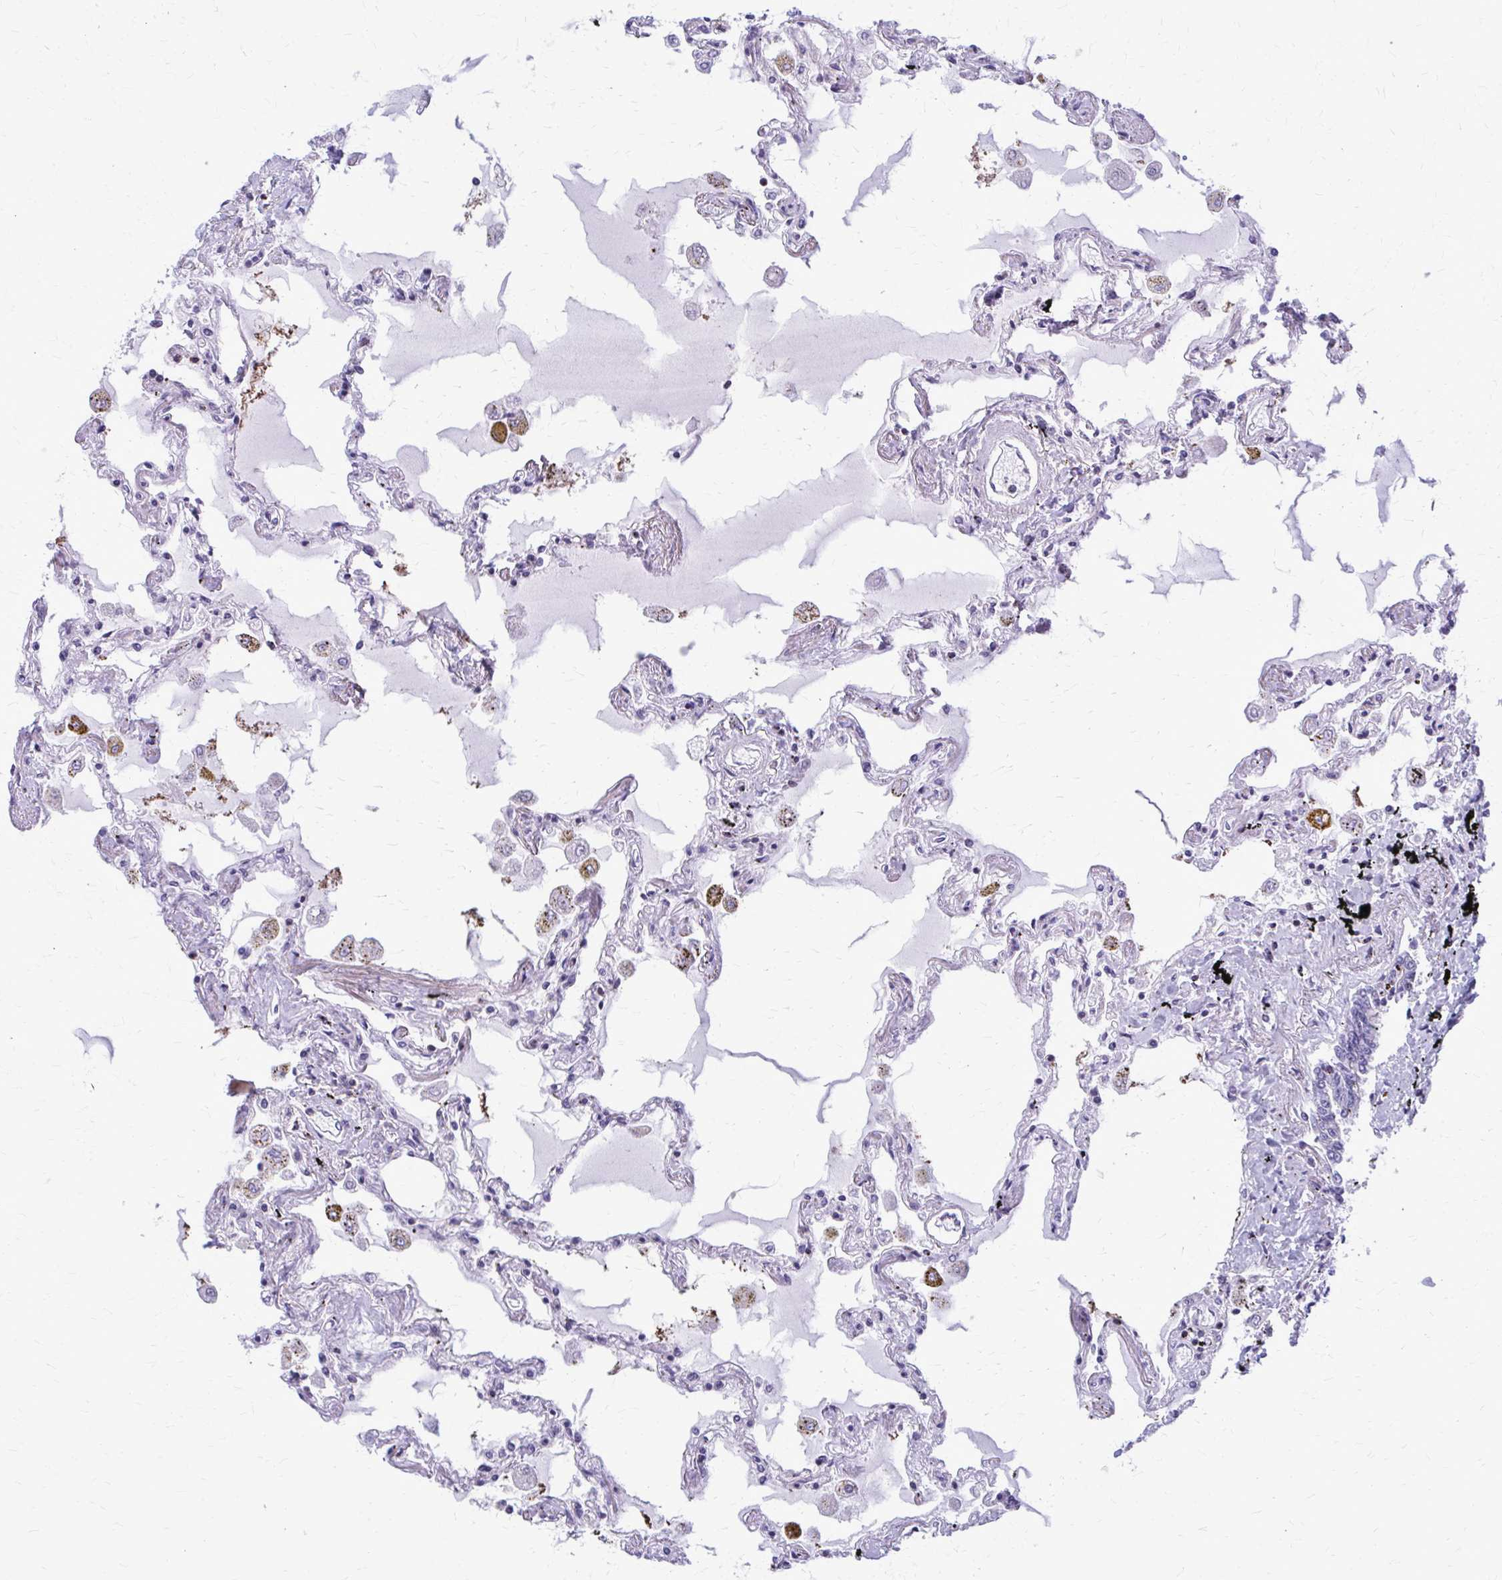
{"staining": {"intensity": "moderate", "quantity": "<25%", "location": "cytoplasmic/membranous"}, "tissue": "lung", "cell_type": "Alveolar cells", "image_type": "normal", "snomed": [{"axis": "morphology", "description": "Normal tissue, NOS"}, {"axis": "morphology", "description": "Adenocarcinoma, NOS"}, {"axis": "topography", "description": "Cartilage tissue"}, {"axis": "topography", "description": "Lung"}], "caption": "An immunohistochemistry image of normal tissue is shown. Protein staining in brown shows moderate cytoplasmic/membranous positivity in lung within alveolar cells. Ihc stains the protein of interest in brown and the nuclei are stained blue.", "gene": "PEDS1", "patient": {"sex": "female", "age": 67}}